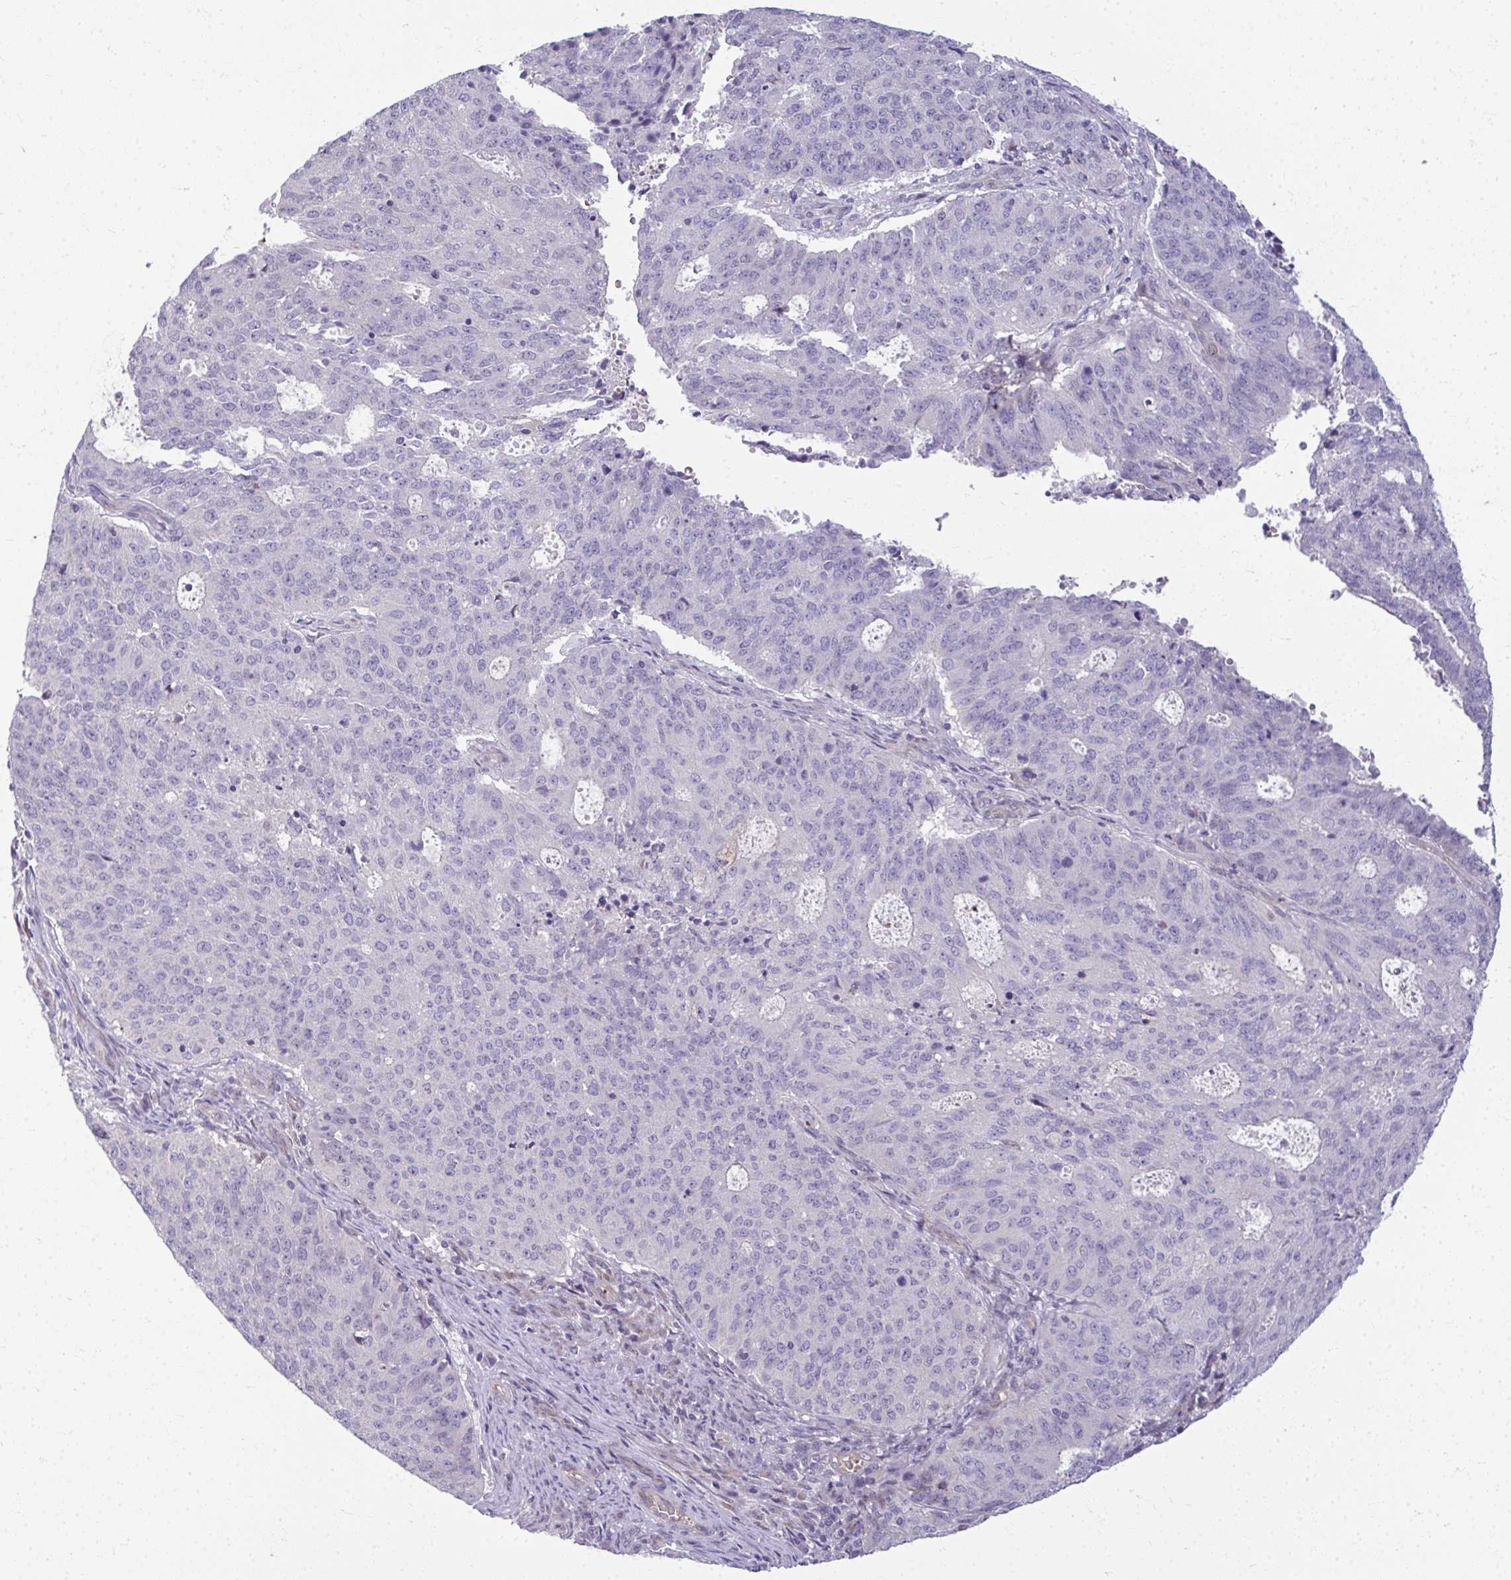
{"staining": {"intensity": "negative", "quantity": "none", "location": "none"}, "tissue": "endometrial cancer", "cell_type": "Tumor cells", "image_type": "cancer", "snomed": [{"axis": "morphology", "description": "Adenocarcinoma, NOS"}, {"axis": "topography", "description": "Endometrium"}], "caption": "Immunohistochemistry (IHC) micrograph of human endometrial adenocarcinoma stained for a protein (brown), which displays no positivity in tumor cells.", "gene": "ODF1", "patient": {"sex": "female", "age": 82}}